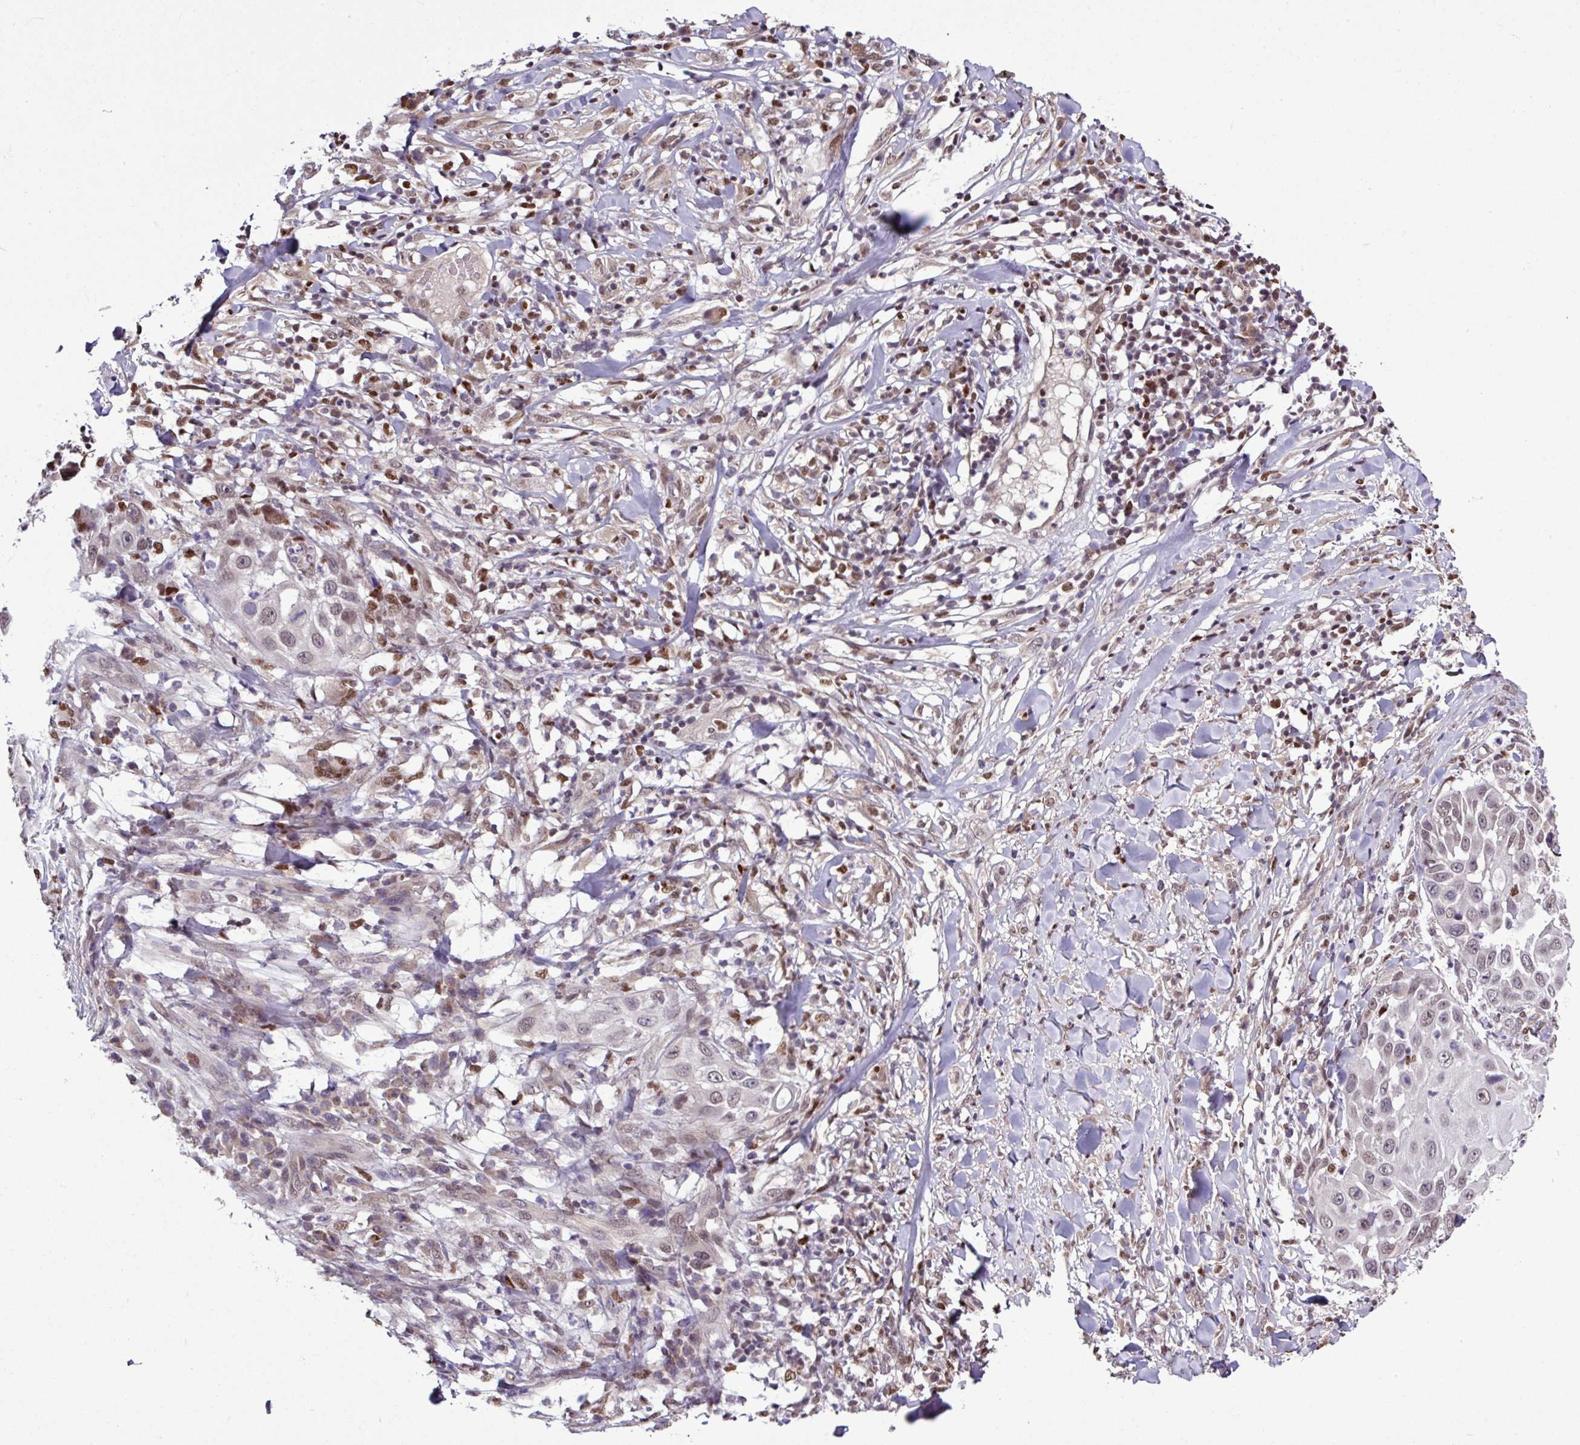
{"staining": {"intensity": "moderate", "quantity": "25%-75%", "location": "nuclear"}, "tissue": "skin cancer", "cell_type": "Tumor cells", "image_type": "cancer", "snomed": [{"axis": "morphology", "description": "Squamous cell carcinoma, NOS"}, {"axis": "topography", "description": "Skin"}], "caption": "The micrograph shows immunohistochemical staining of skin cancer. There is moderate nuclear expression is present in about 25%-75% of tumor cells. (brown staining indicates protein expression, while blue staining denotes nuclei).", "gene": "SKIC2", "patient": {"sex": "female", "age": 44}}